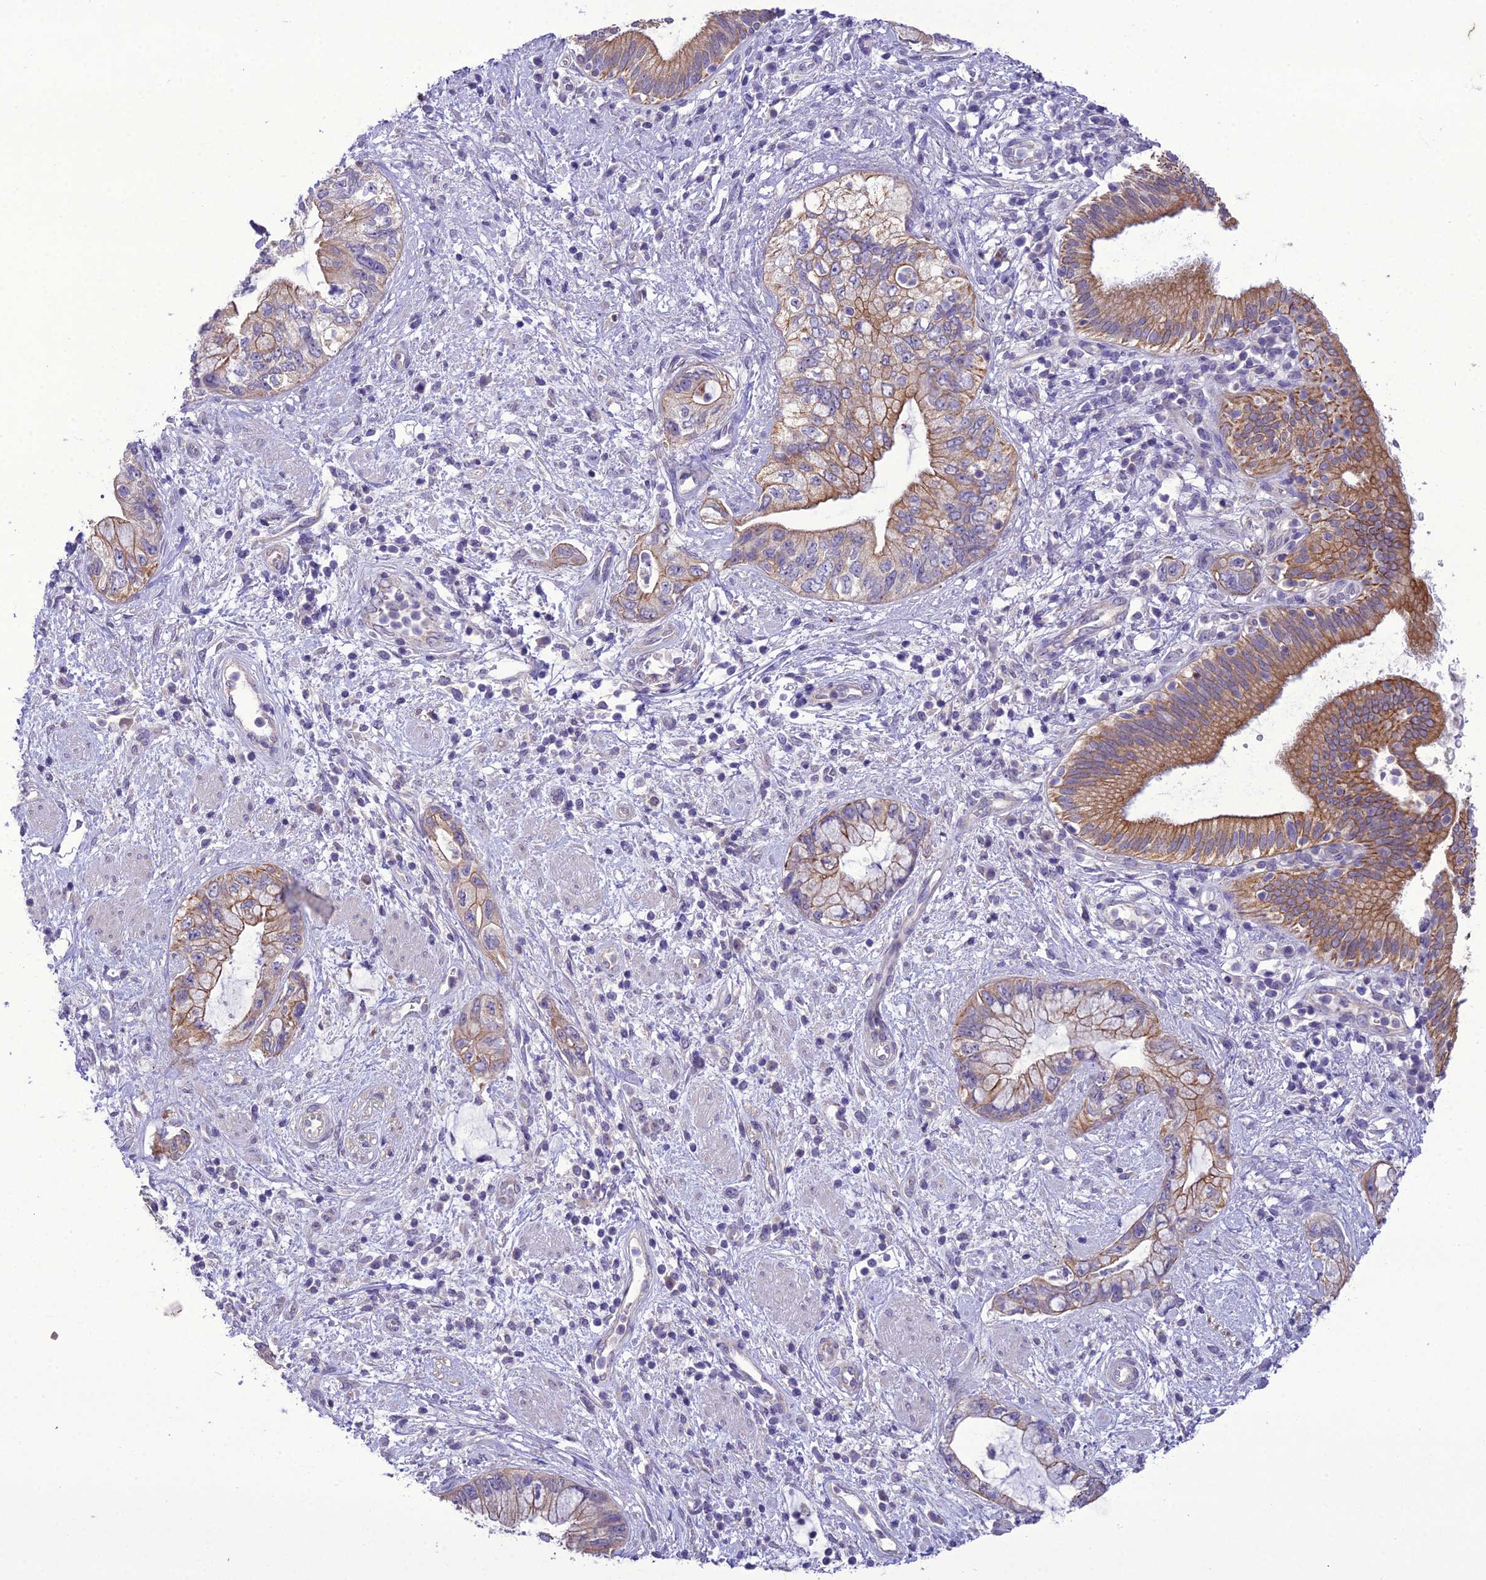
{"staining": {"intensity": "moderate", "quantity": ">75%", "location": "cytoplasmic/membranous"}, "tissue": "pancreatic cancer", "cell_type": "Tumor cells", "image_type": "cancer", "snomed": [{"axis": "morphology", "description": "Adenocarcinoma, NOS"}, {"axis": "topography", "description": "Pancreas"}], "caption": "Protein analysis of pancreatic cancer (adenocarcinoma) tissue displays moderate cytoplasmic/membranous staining in about >75% of tumor cells.", "gene": "SCRT1", "patient": {"sex": "female", "age": 73}}